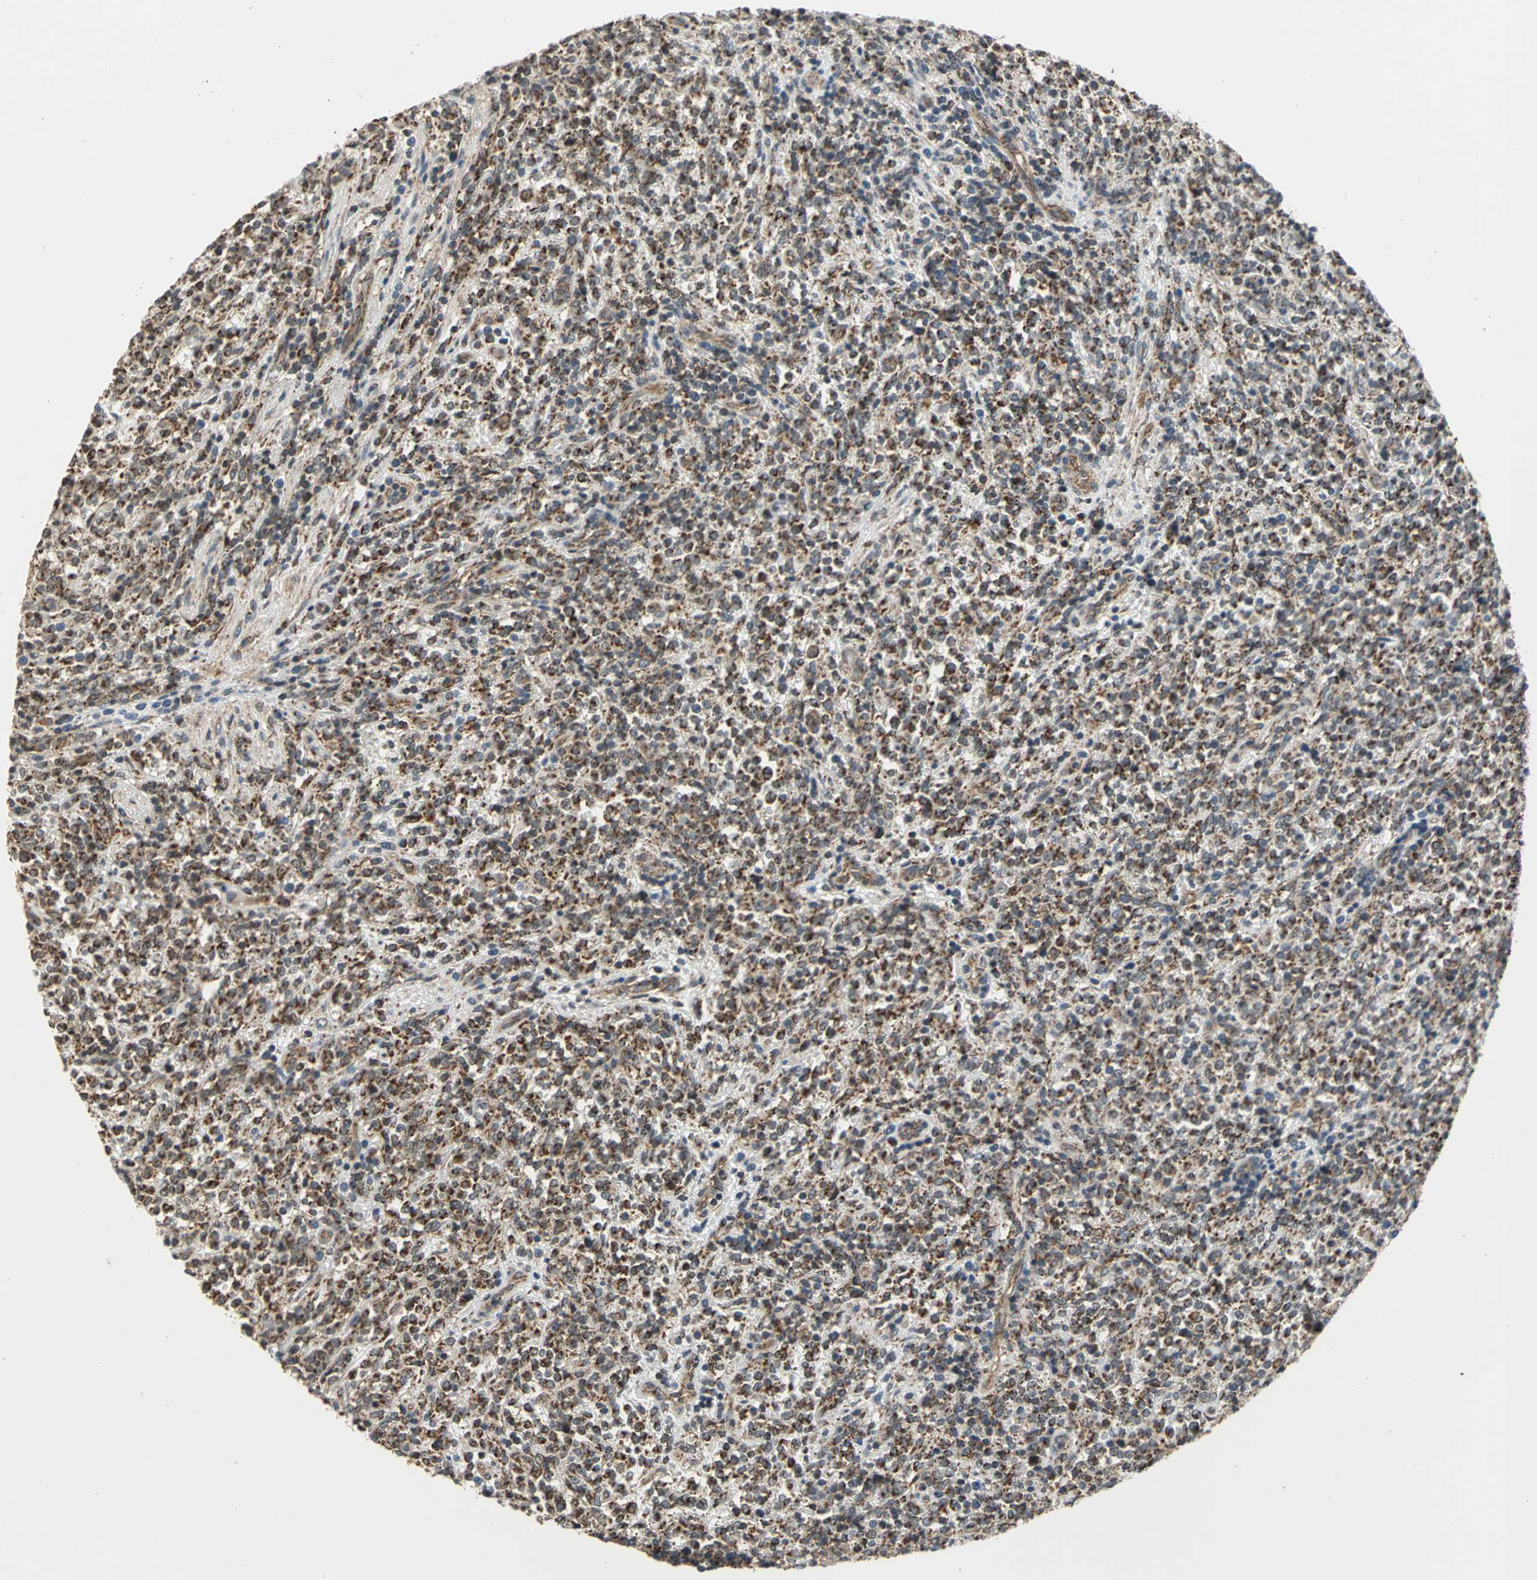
{"staining": {"intensity": "strong", "quantity": ">75%", "location": "cytoplasmic/membranous"}, "tissue": "lymphoma", "cell_type": "Tumor cells", "image_type": "cancer", "snomed": [{"axis": "morphology", "description": "Malignant lymphoma, non-Hodgkin's type, High grade"}, {"axis": "topography", "description": "Soft tissue"}], "caption": "An immunohistochemistry image of neoplastic tissue is shown. Protein staining in brown shows strong cytoplasmic/membranous positivity in malignant lymphoma, non-Hodgkin's type (high-grade) within tumor cells.", "gene": "MRPS22", "patient": {"sex": "male", "age": 18}}